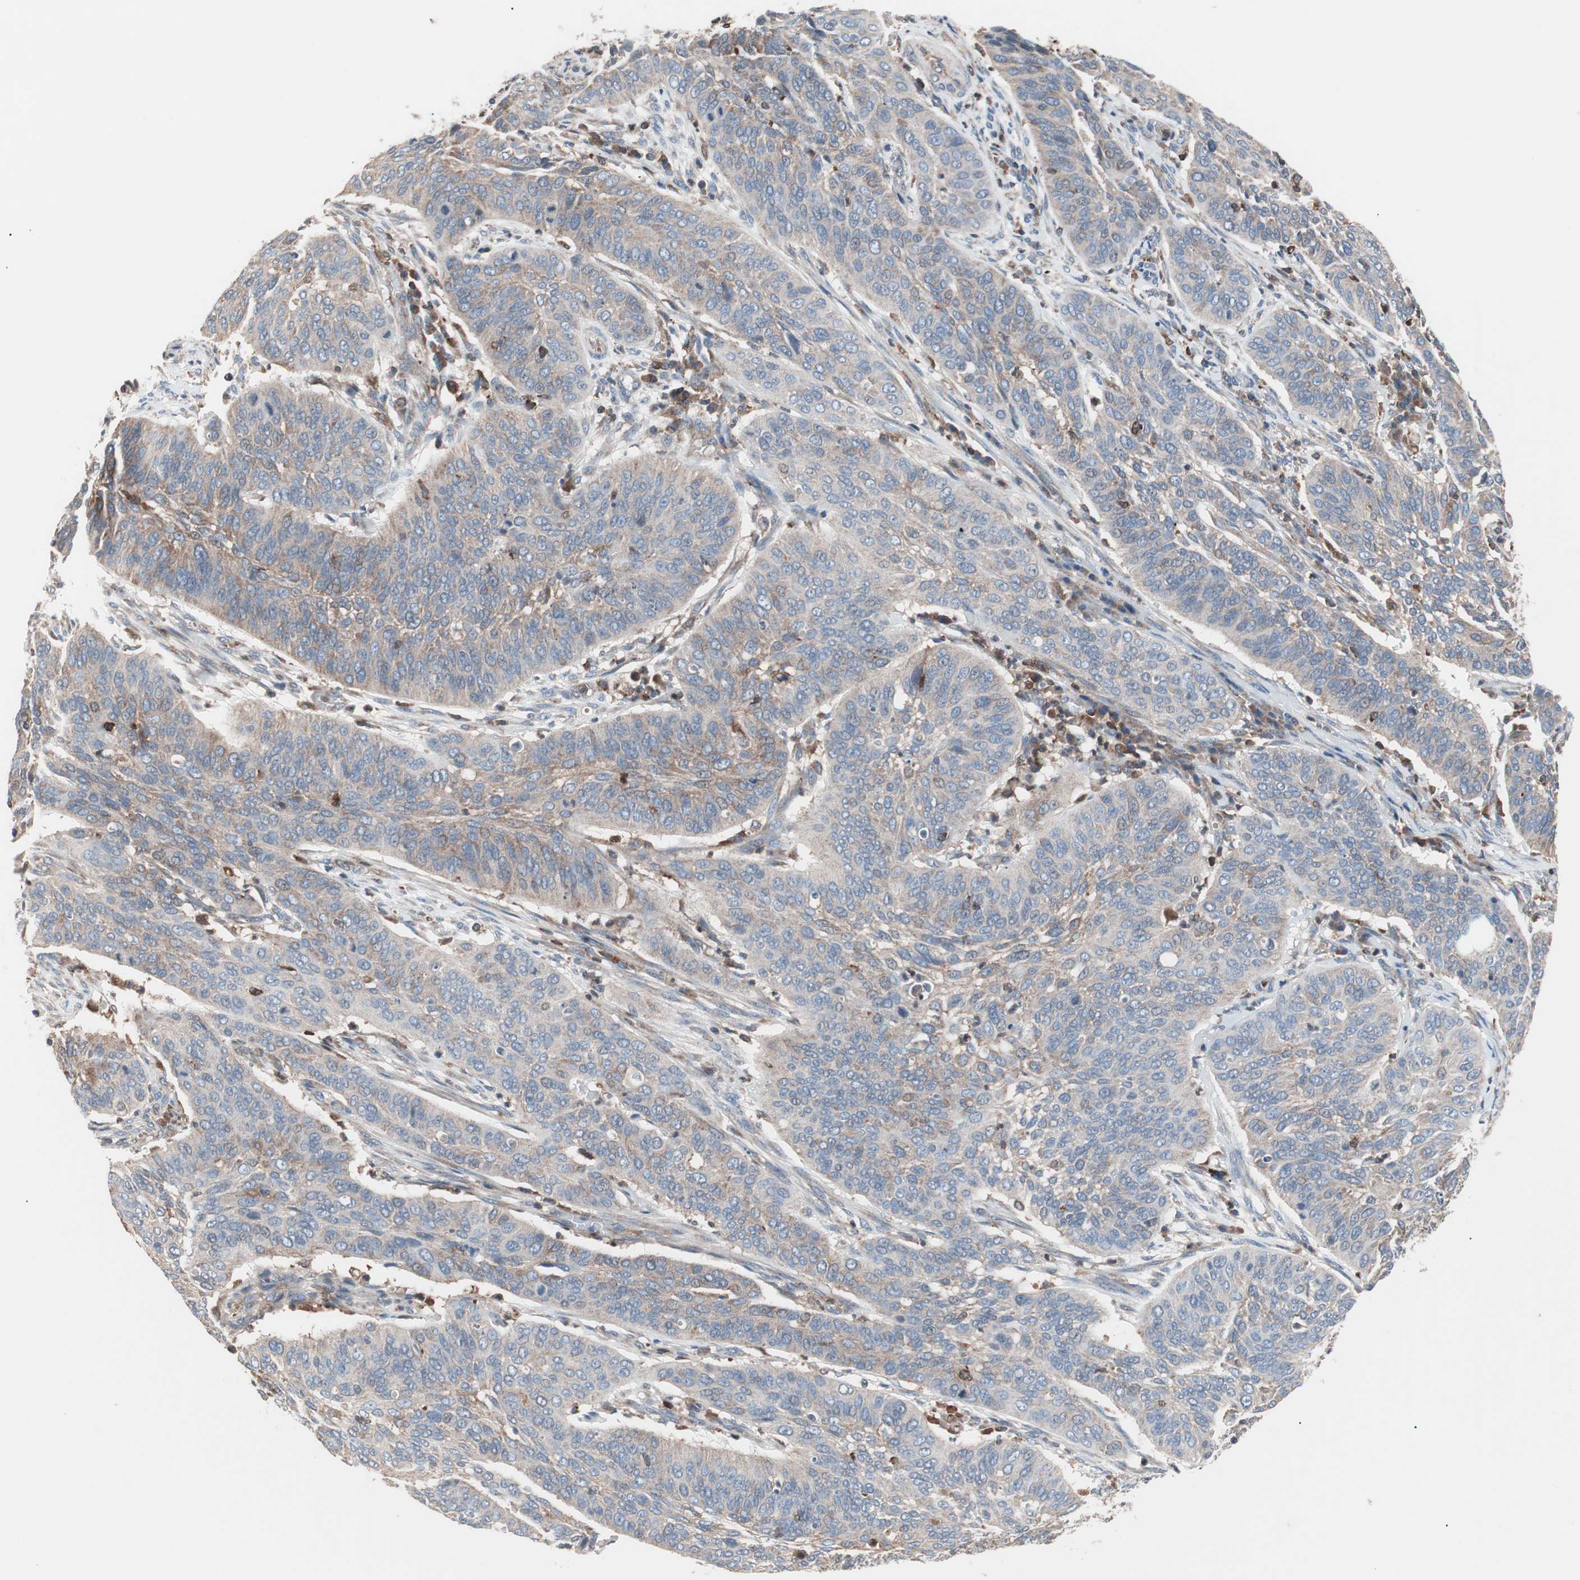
{"staining": {"intensity": "weak", "quantity": ">75%", "location": "cytoplasmic/membranous"}, "tissue": "cervical cancer", "cell_type": "Tumor cells", "image_type": "cancer", "snomed": [{"axis": "morphology", "description": "Squamous cell carcinoma, NOS"}, {"axis": "topography", "description": "Cervix"}], "caption": "Immunohistochemistry (DAB (3,3'-diaminobenzidine)) staining of squamous cell carcinoma (cervical) demonstrates weak cytoplasmic/membranous protein expression in approximately >75% of tumor cells. The staining was performed using DAB, with brown indicating positive protein expression. Nuclei are stained blue with hematoxylin.", "gene": "PIK3R1", "patient": {"sex": "female", "age": 39}}